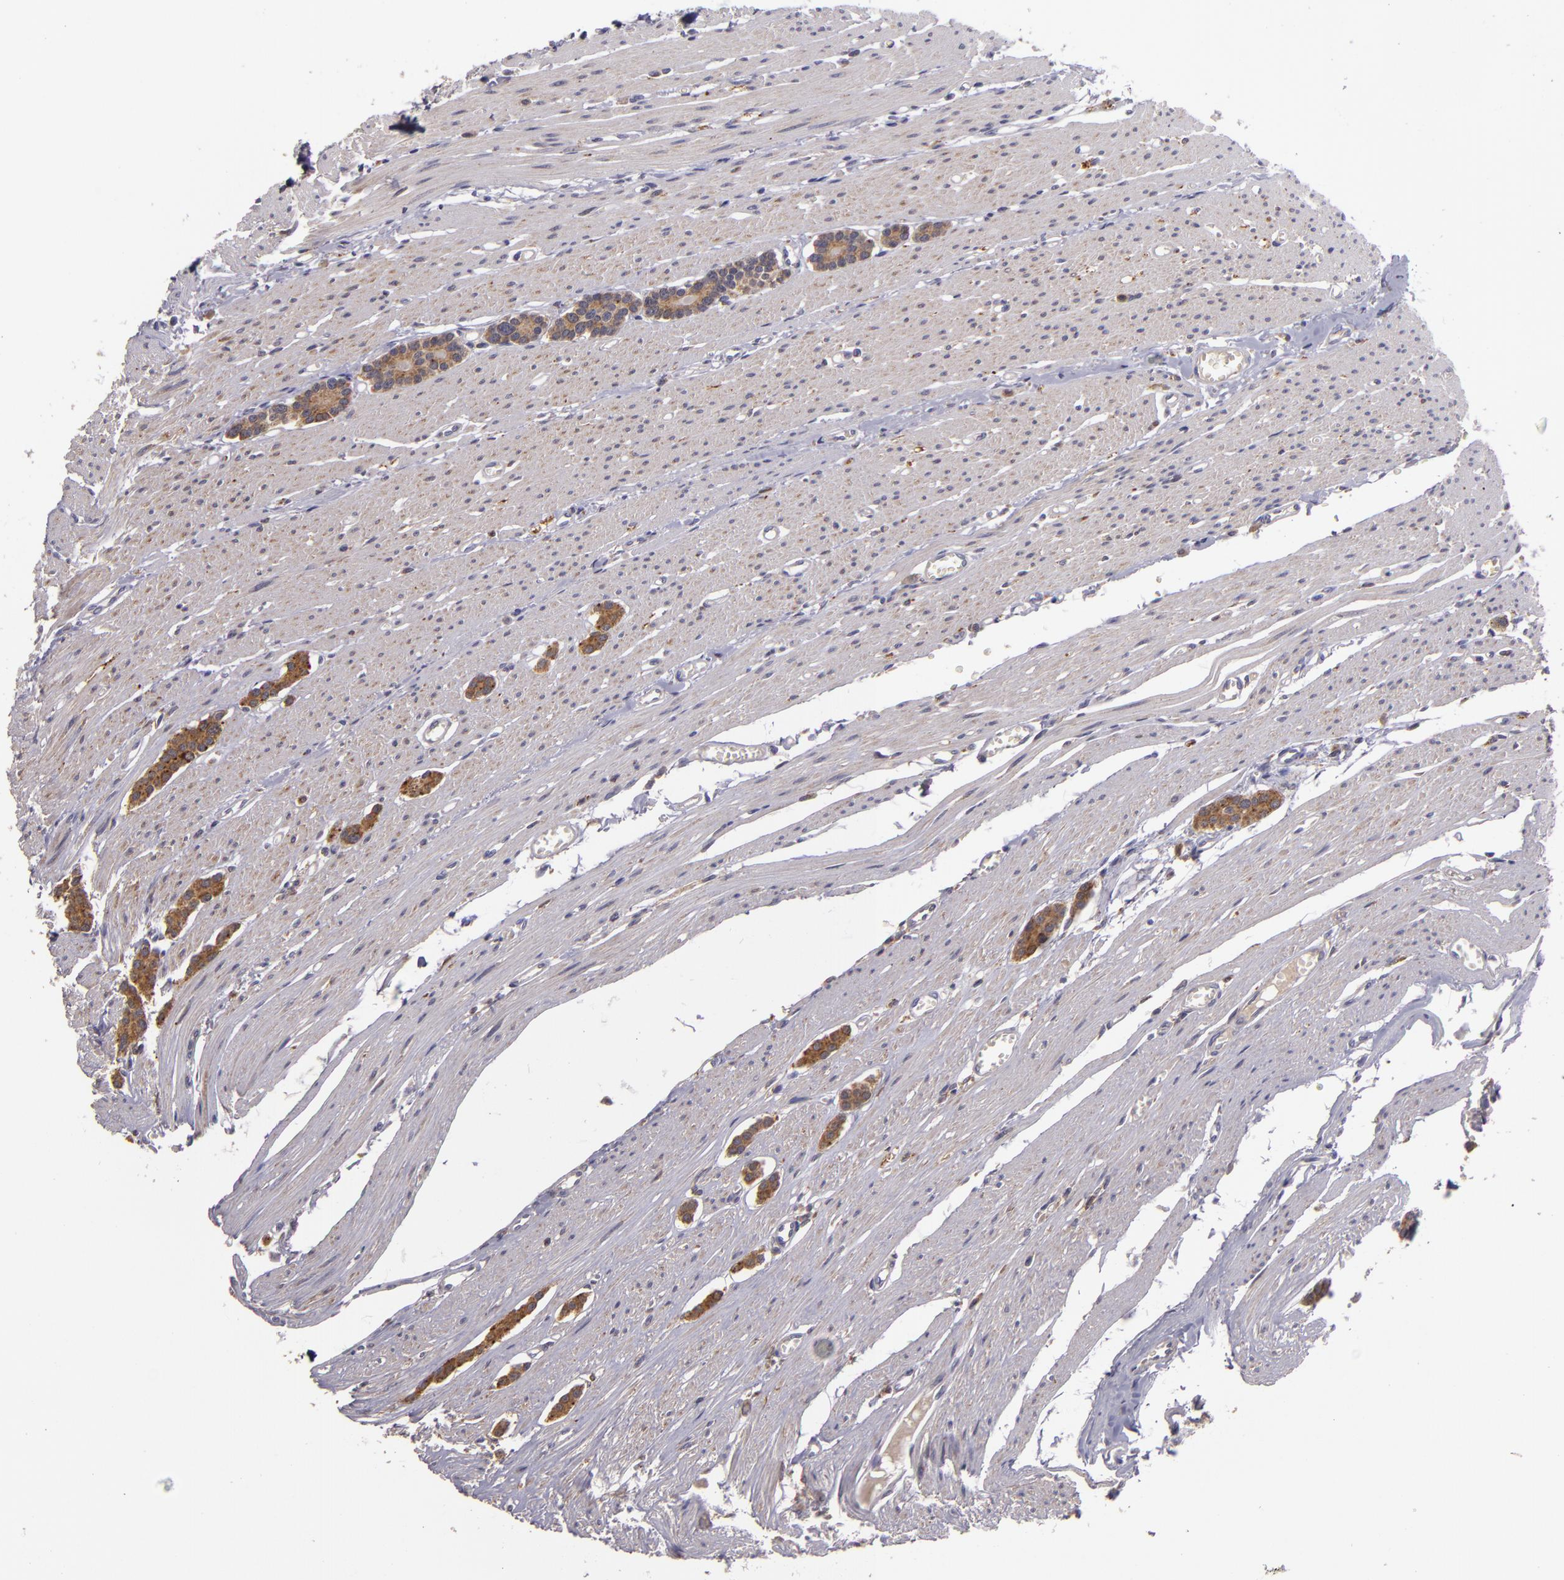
{"staining": {"intensity": "moderate", "quantity": ">75%", "location": "cytoplasmic/membranous"}, "tissue": "carcinoid", "cell_type": "Tumor cells", "image_type": "cancer", "snomed": [{"axis": "morphology", "description": "Carcinoid, malignant, NOS"}, {"axis": "topography", "description": "Small intestine"}], "caption": "Carcinoid stained with a brown dye exhibits moderate cytoplasmic/membranous positive positivity in about >75% of tumor cells.", "gene": "FHIT", "patient": {"sex": "male", "age": 60}}